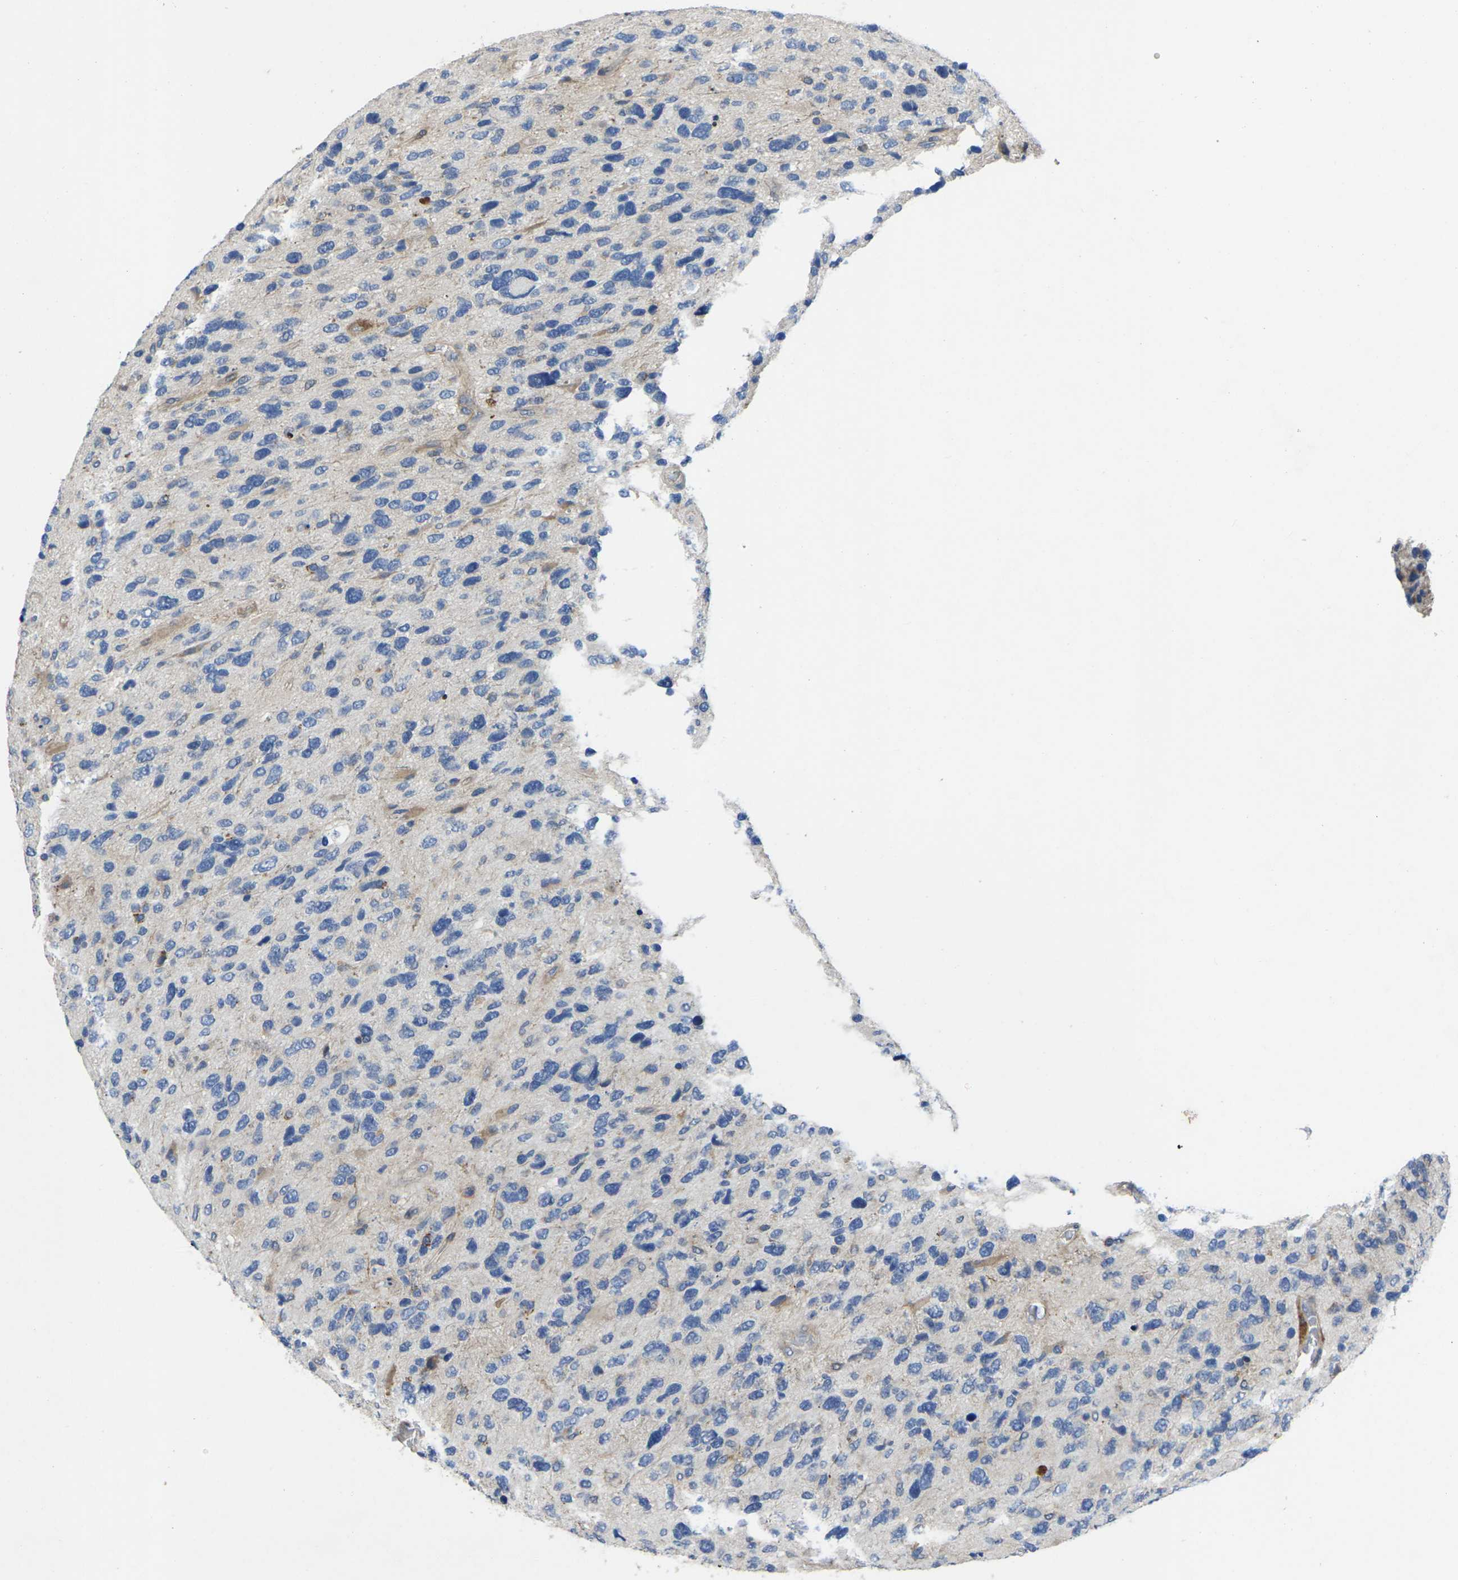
{"staining": {"intensity": "negative", "quantity": "none", "location": "none"}, "tissue": "glioma", "cell_type": "Tumor cells", "image_type": "cancer", "snomed": [{"axis": "morphology", "description": "Glioma, malignant, High grade"}, {"axis": "topography", "description": "Brain"}], "caption": "Human glioma stained for a protein using immunohistochemistry reveals no positivity in tumor cells.", "gene": "SCNN1A", "patient": {"sex": "female", "age": 58}}